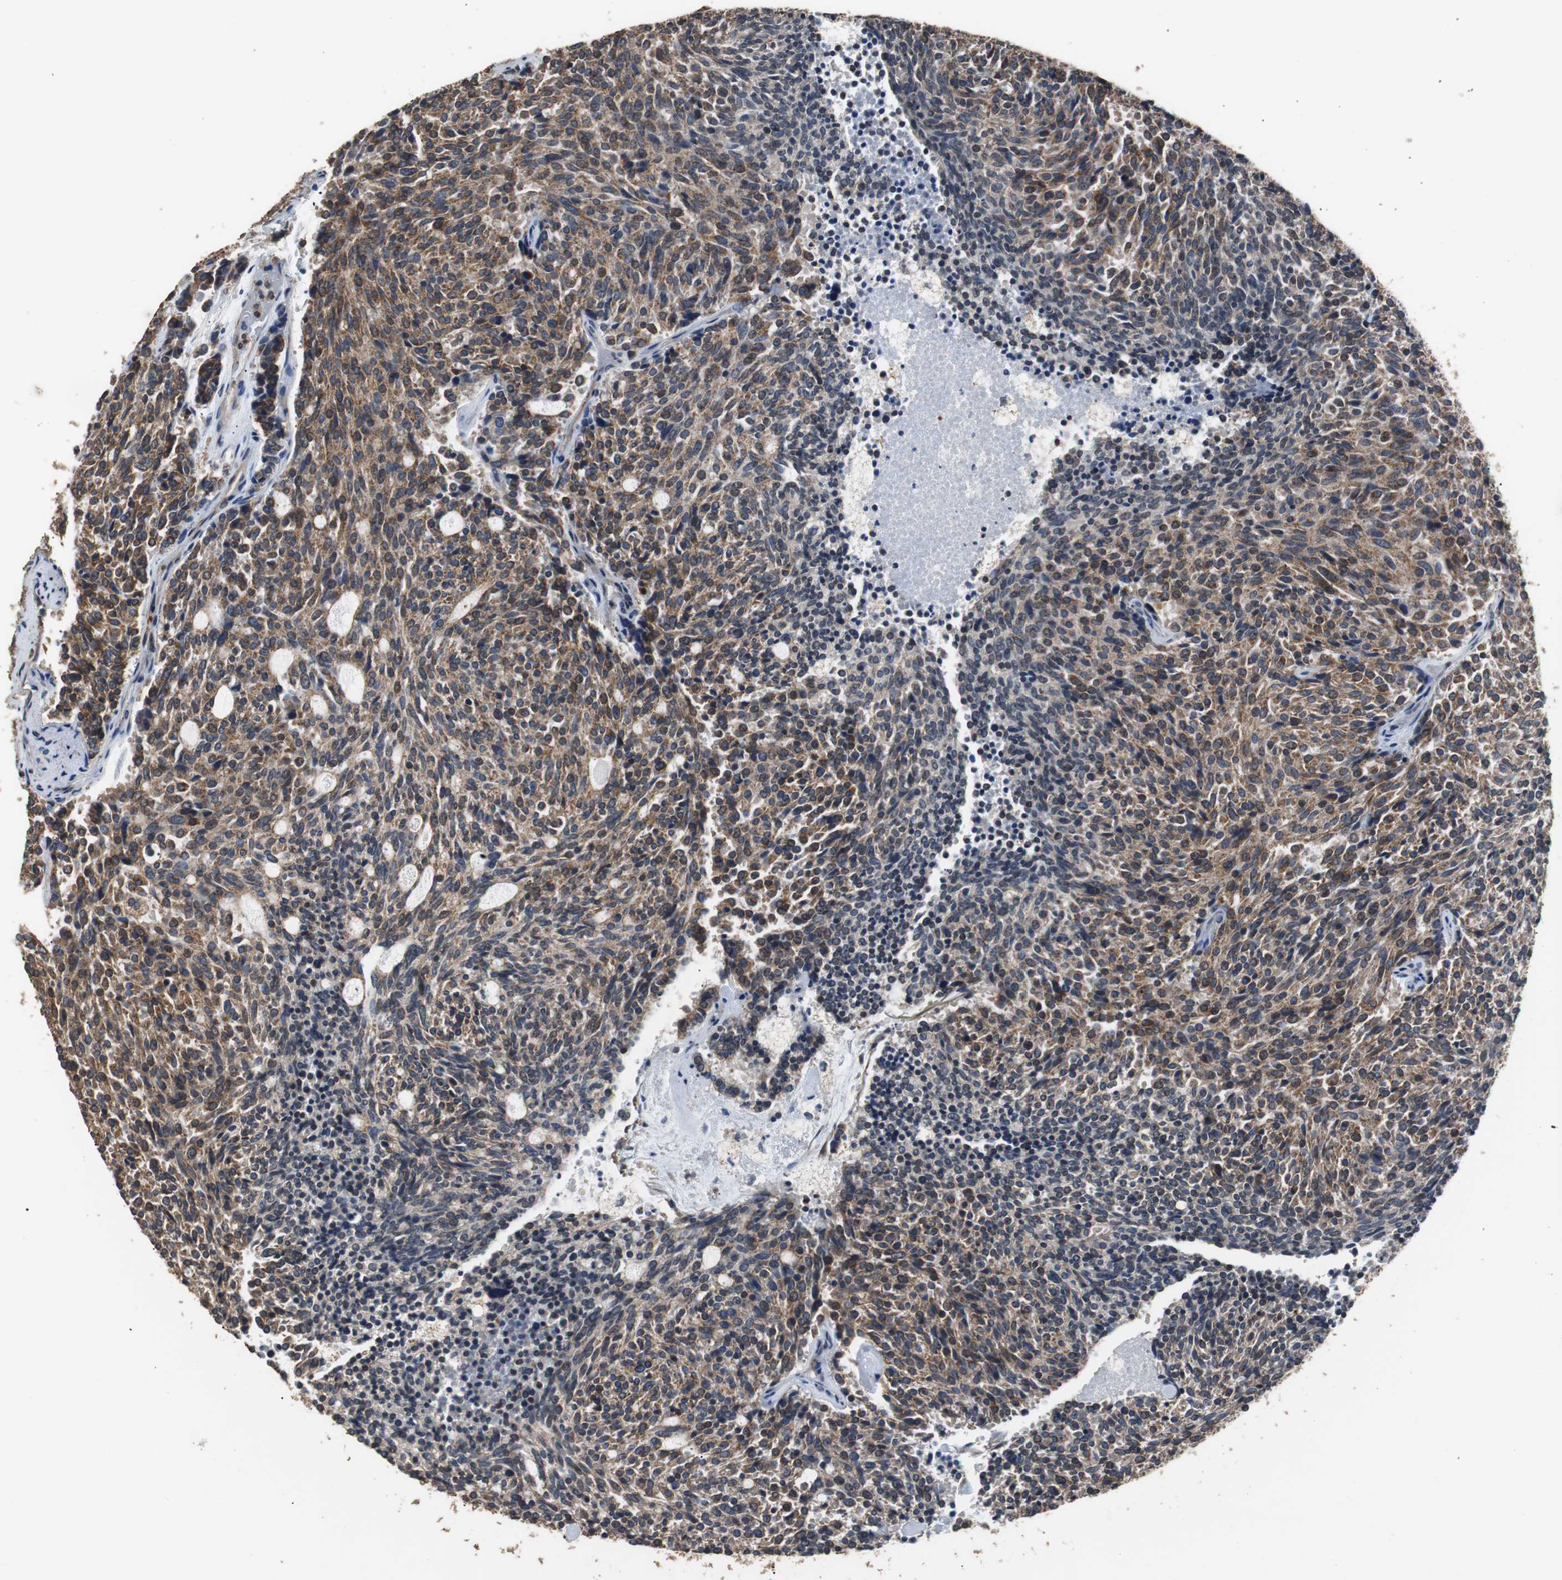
{"staining": {"intensity": "moderate", "quantity": ">75%", "location": "cytoplasmic/membranous"}, "tissue": "carcinoid", "cell_type": "Tumor cells", "image_type": "cancer", "snomed": [{"axis": "morphology", "description": "Carcinoid, malignant, NOS"}, {"axis": "topography", "description": "Pancreas"}], "caption": "Approximately >75% of tumor cells in carcinoid exhibit moderate cytoplasmic/membranous protein expression as visualized by brown immunohistochemical staining.", "gene": "PITRM1", "patient": {"sex": "female", "age": 54}}